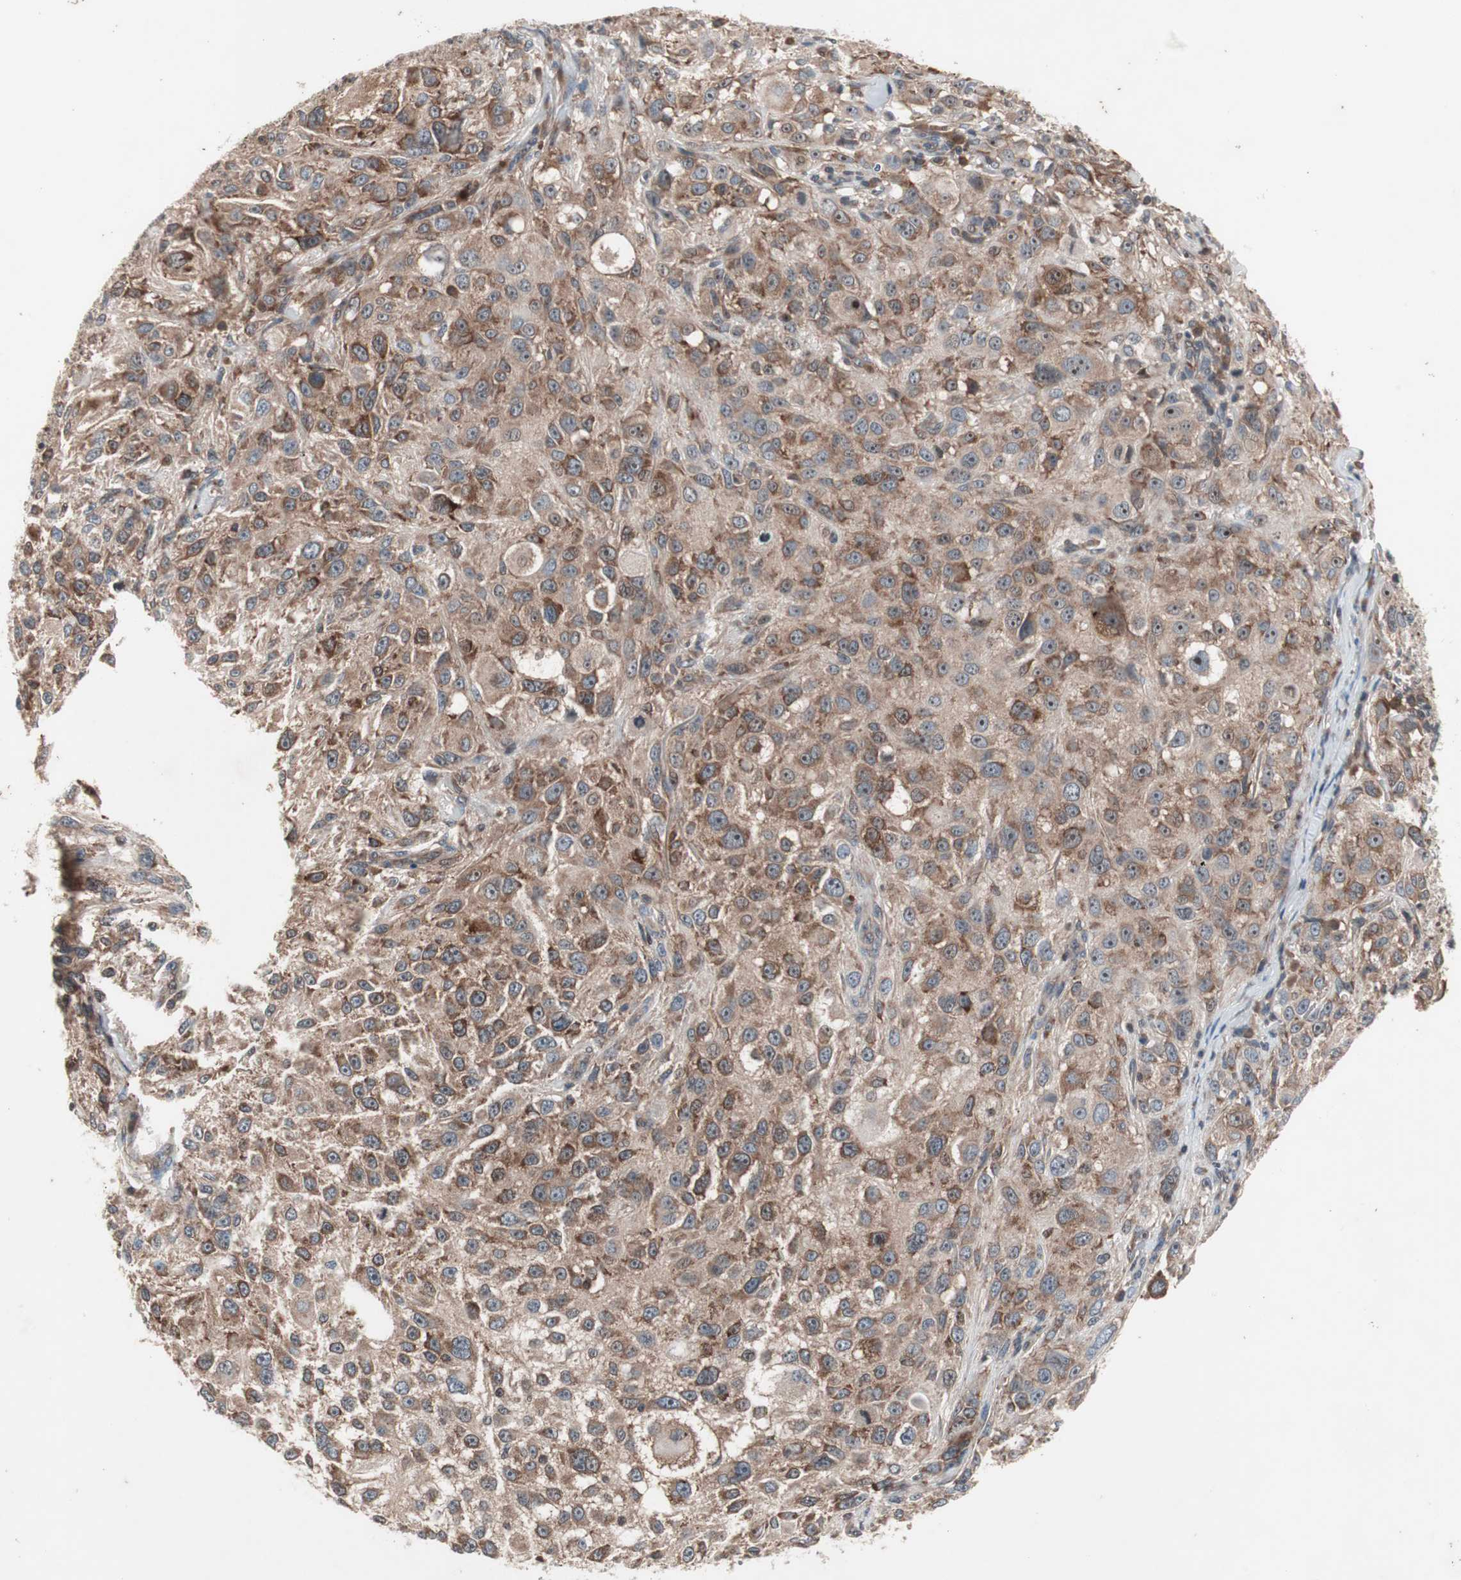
{"staining": {"intensity": "moderate", "quantity": "25%-75%", "location": "cytoplasmic/membranous,nuclear"}, "tissue": "melanoma", "cell_type": "Tumor cells", "image_type": "cancer", "snomed": [{"axis": "morphology", "description": "Necrosis, NOS"}, {"axis": "morphology", "description": "Malignant melanoma, NOS"}, {"axis": "topography", "description": "Skin"}], "caption": "Melanoma stained for a protein demonstrates moderate cytoplasmic/membranous and nuclear positivity in tumor cells.", "gene": "IRS1", "patient": {"sex": "female", "age": 87}}